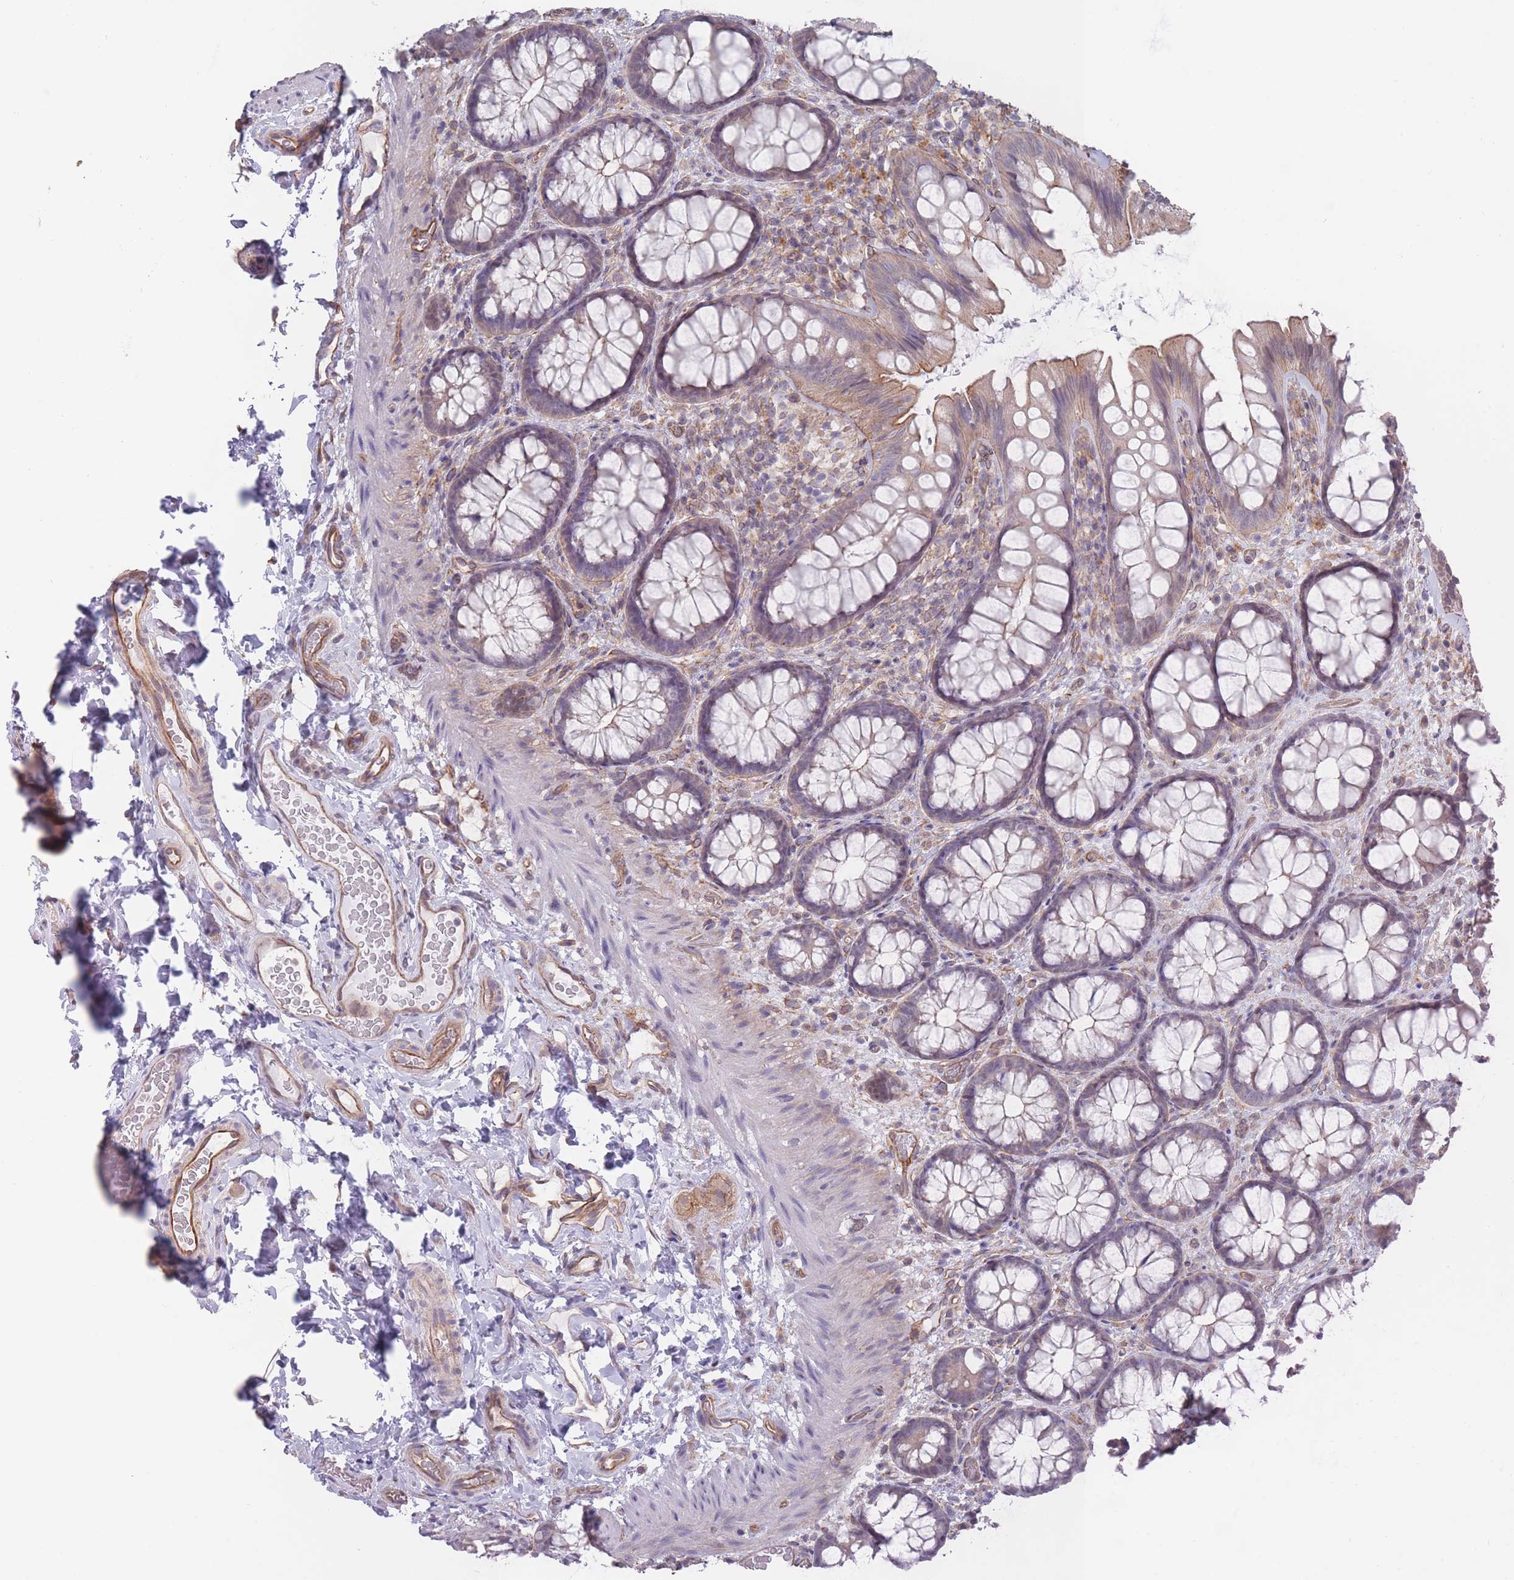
{"staining": {"intensity": "moderate", "quantity": ">75%", "location": "cytoplasmic/membranous"}, "tissue": "colon", "cell_type": "Endothelial cells", "image_type": "normal", "snomed": [{"axis": "morphology", "description": "Normal tissue, NOS"}, {"axis": "topography", "description": "Colon"}], "caption": "Protein staining exhibits moderate cytoplasmic/membranous expression in approximately >75% of endothelial cells in normal colon. The staining was performed using DAB (3,3'-diaminobenzidine) to visualize the protein expression in brown, while the nuclei were stained in blue with hematoxylin (Magnification: 20x).", "gene": "SLC1A6", "patient": {"sex": "male", "age": 46}}